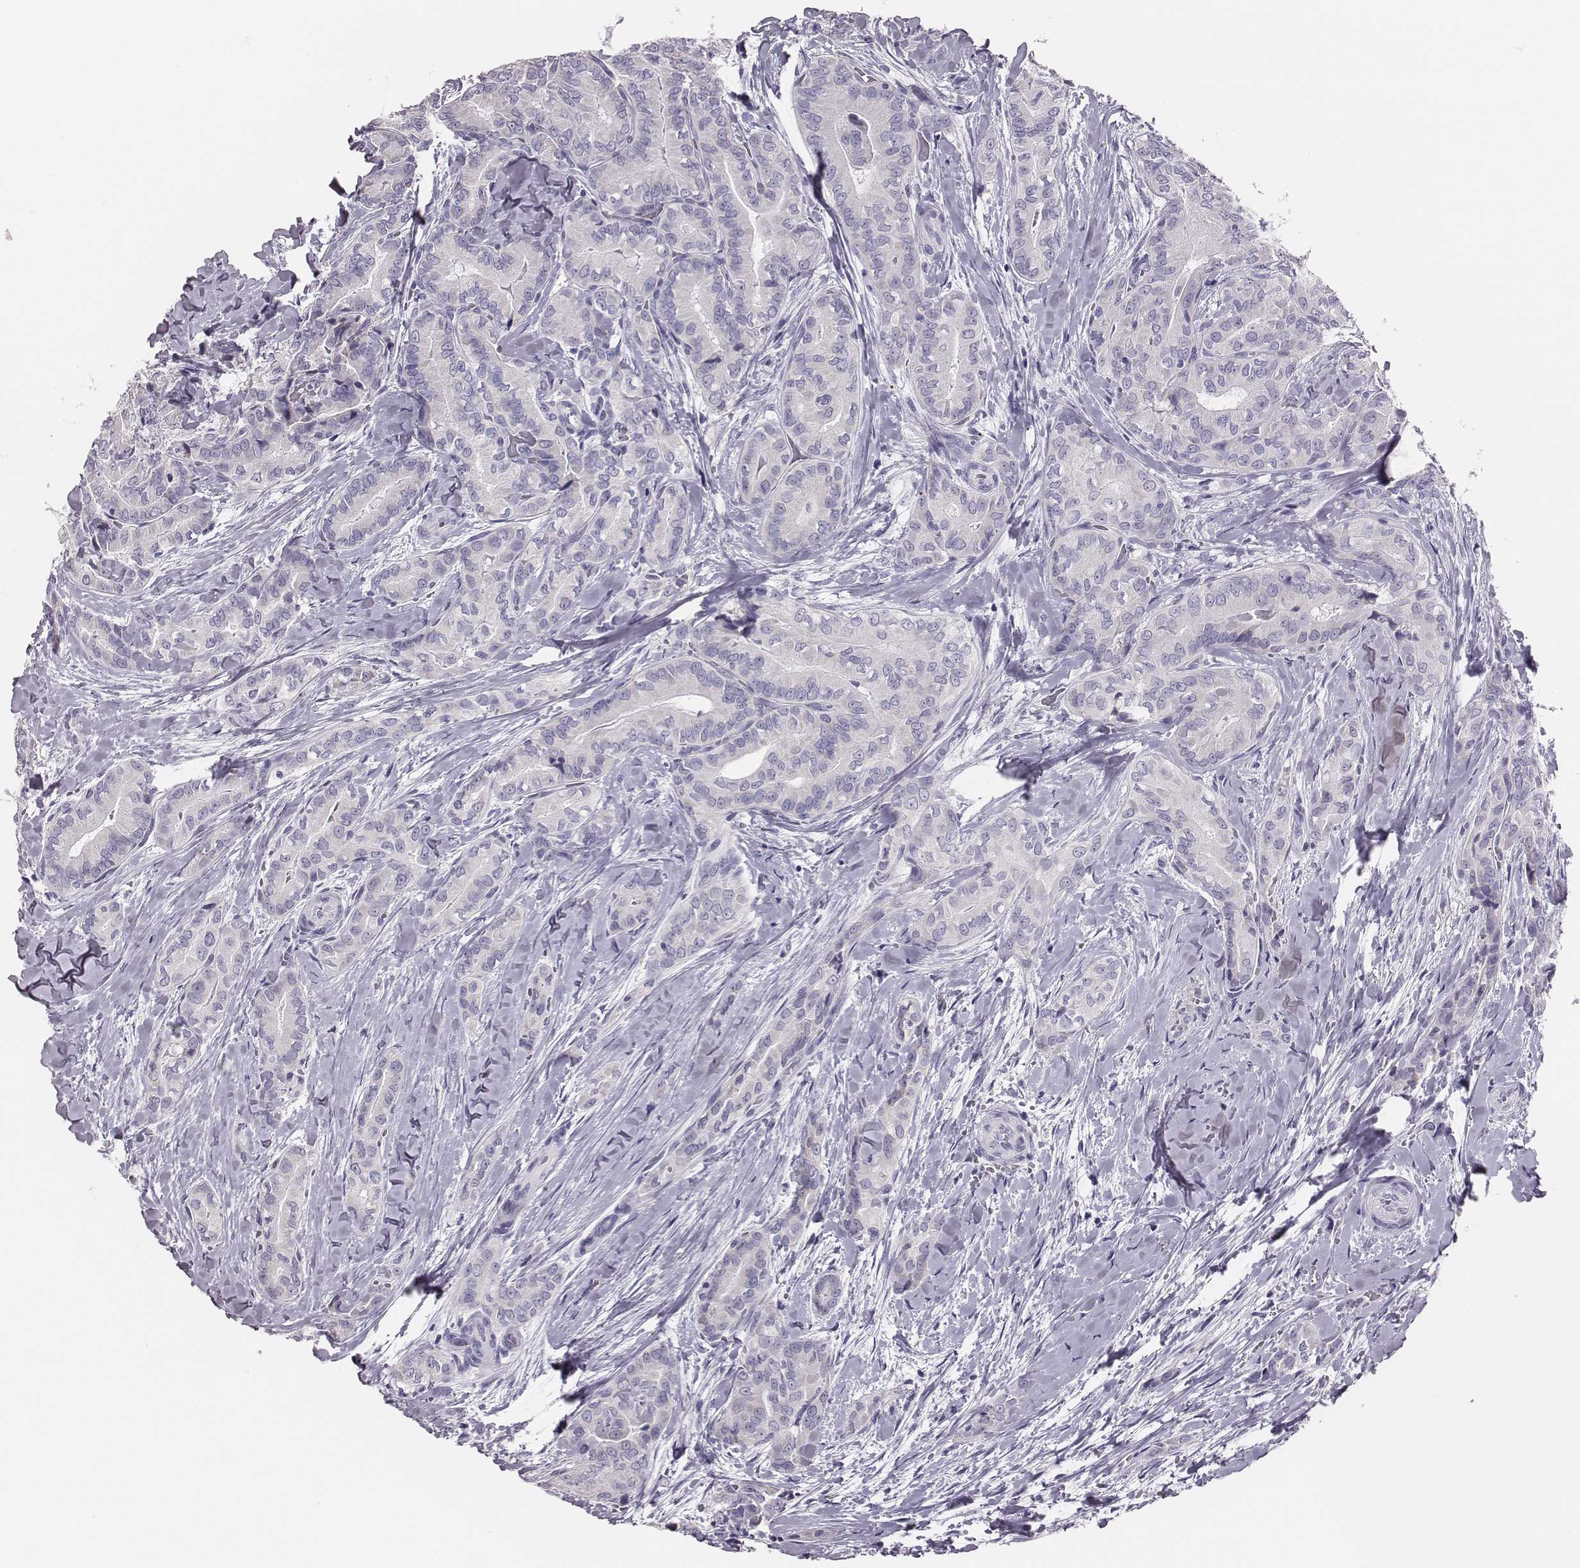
{"staining": {"intensity": "negative", "quantity": "none", "location": "none"}, "tissue": "thyroid cancer", "cell_type": "Tumor cells", "image_type": "cancer", "snomed": [{"axis": "morphology", "description": "Papillary adenocarcinoma, NOS"}, {"axis": "topography", "description": "Thyroid gland"}], "caption": "There is no significant staining in tumor cells of thyroid papillary adenocarcinoma.", "gene": "H1-6", "patient": {"sex": "male", "age": 61}}